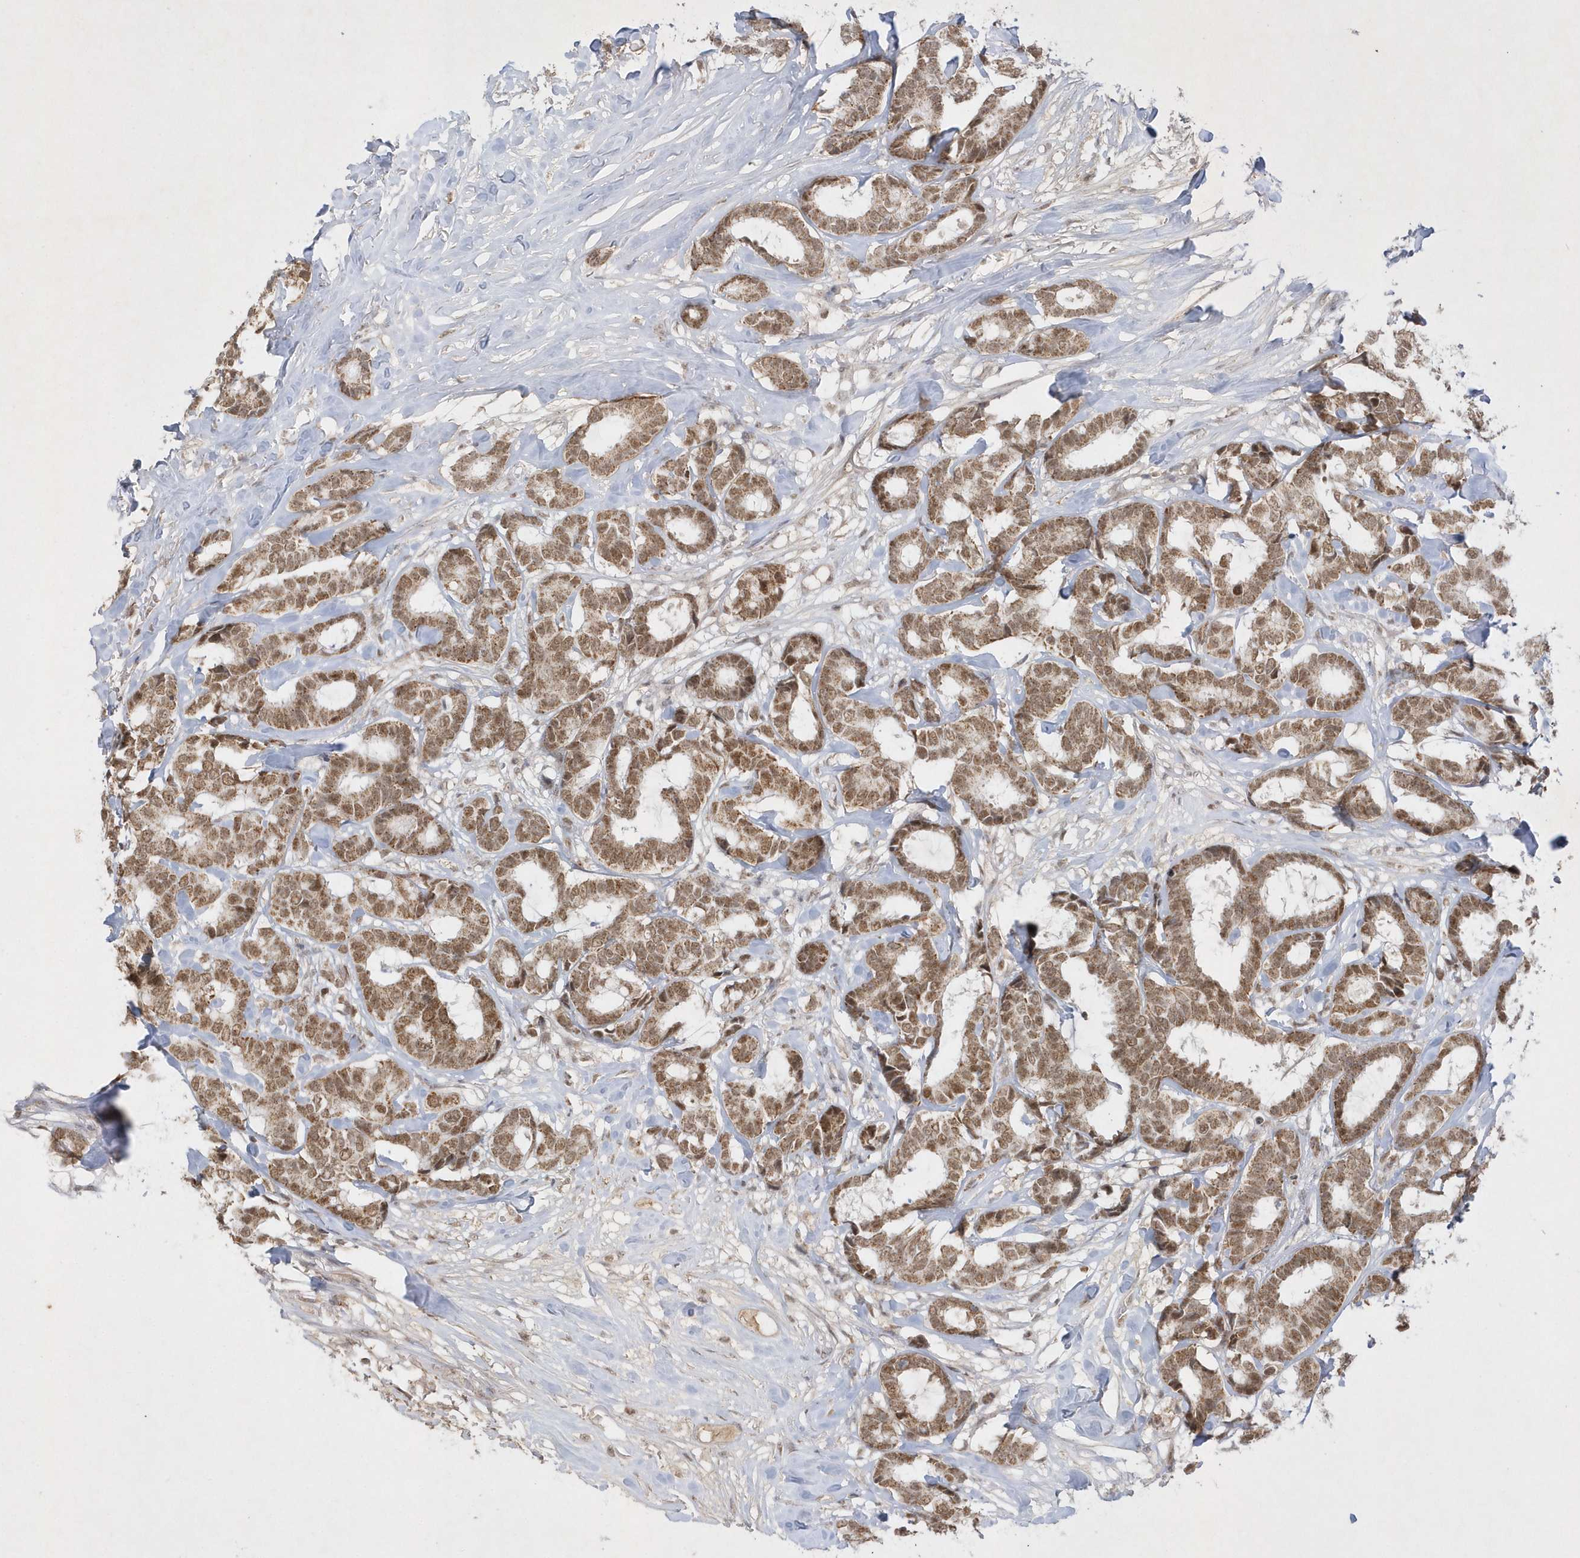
{"staining": {"intensity": "moderate", "quantity": ">75%", "location": "cytoplasmic/membranous,nuclear"}, "tissue": "breast cancer", "cell_type": "Tumor cells", "image_type": "cancer", "snomed": [{"axis": "morphology", "description": "Duct carcinoma"}, {"axis": "topography", "description": "Breast"}], "caption": "Immunohistochemistry of breast intraductal carcinoma shows medium levels of moderate cytoplasmic/membranous and nuclear staining in approximately >75% of tumor cells.", "gene": "CPSF3", "patient": {"sex": "female", "age": 87}}